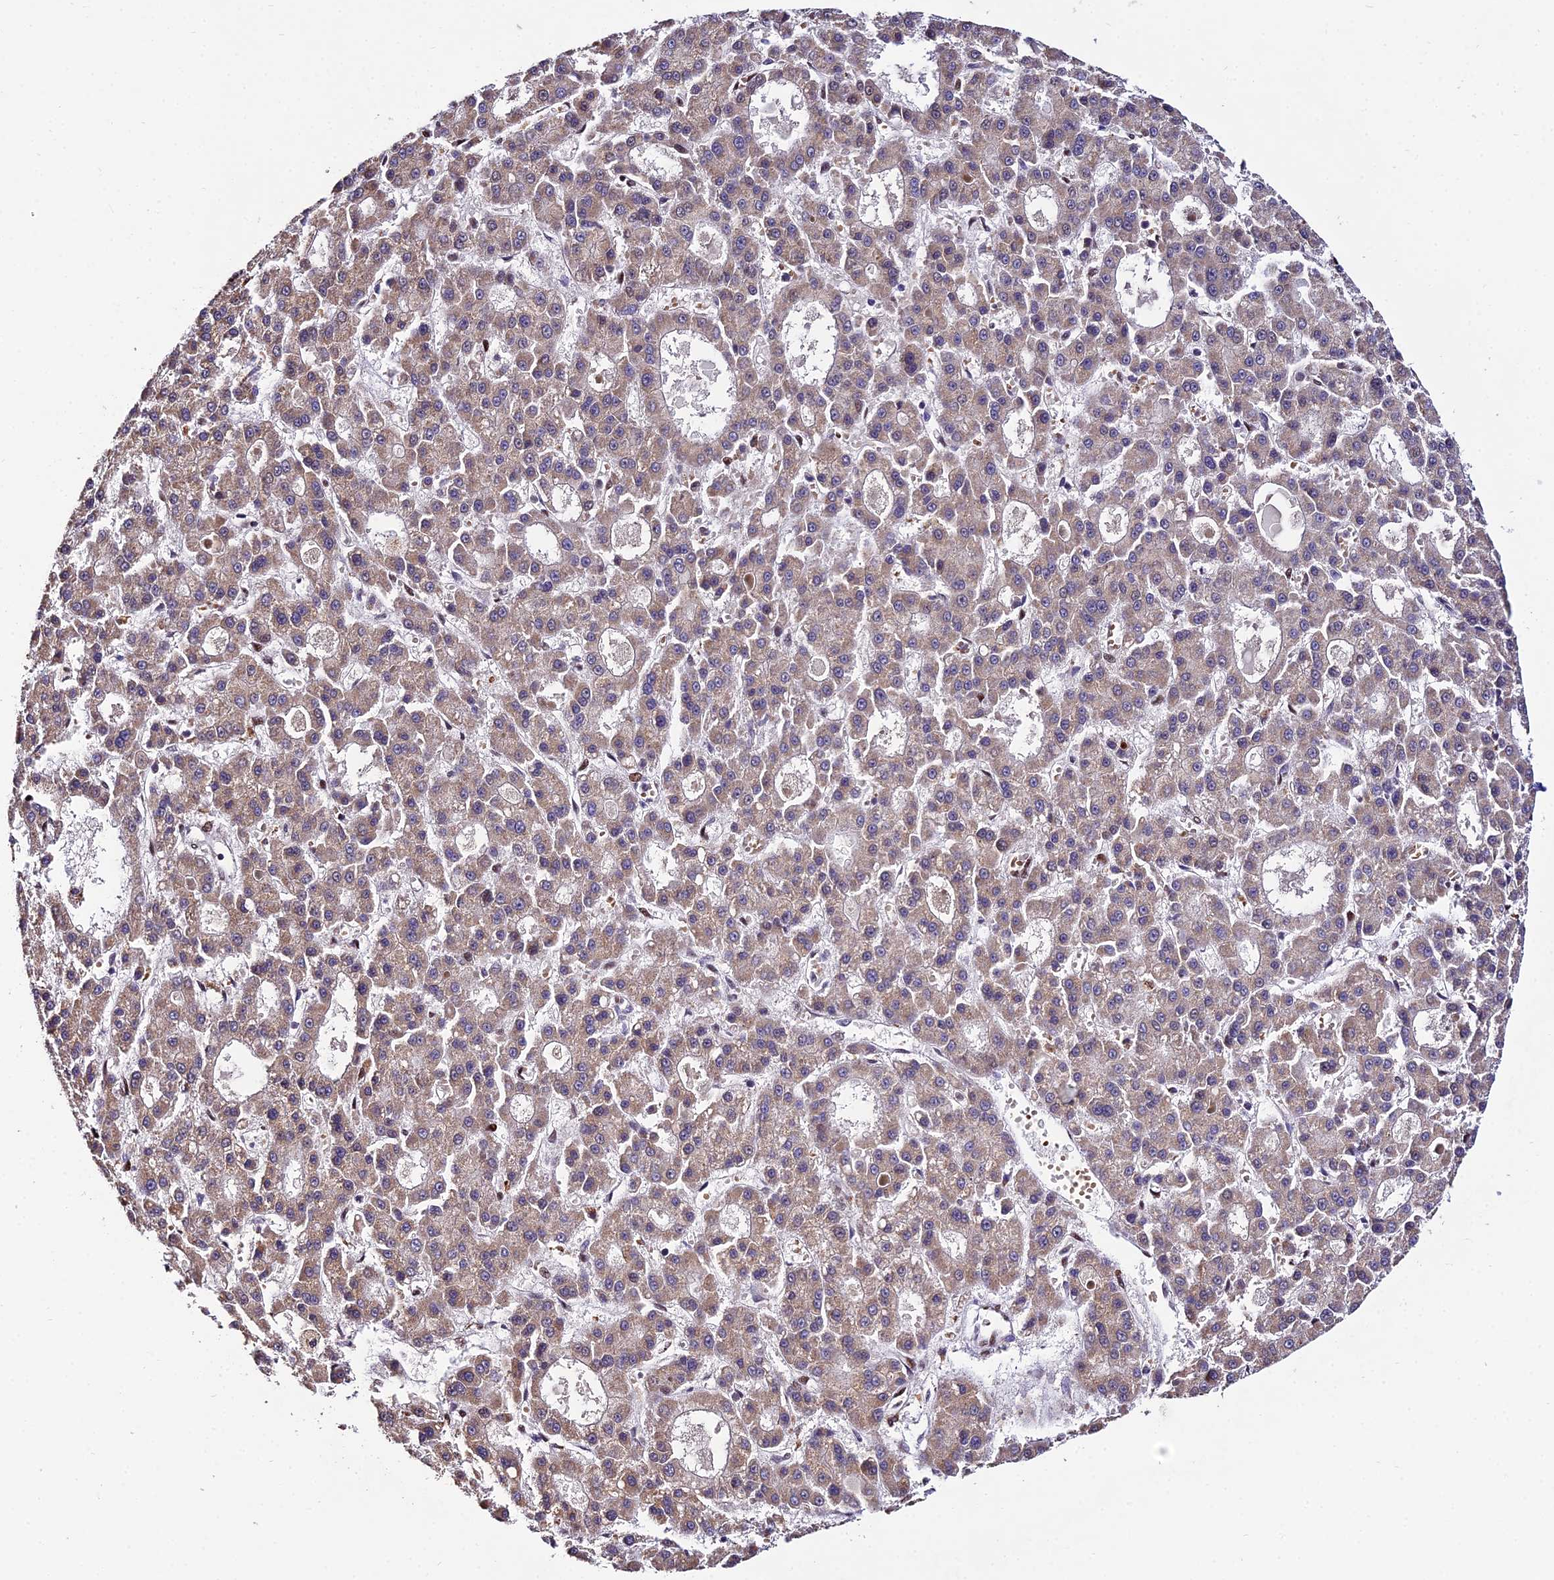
{"staining": {"intensity": "weak", "quantity": "<25%", "location": "cytoplasmic/membranous"}, "tissue": "liver cancer", "cell_type": "Tumor cells", "image_type": "cancer", "snomed": [{"axis": "morphology", "description": "Carcinoma, Hepatocellular, NOS"}, {"axis": "topography", "description": "Liver"}], "caption": "An image of hepatocellular carcinoma (liver) stained for a protein shows no brown staining in tumor cells.", "gene": "CIB3", "patient": {"sex": "male", "age": 70}}